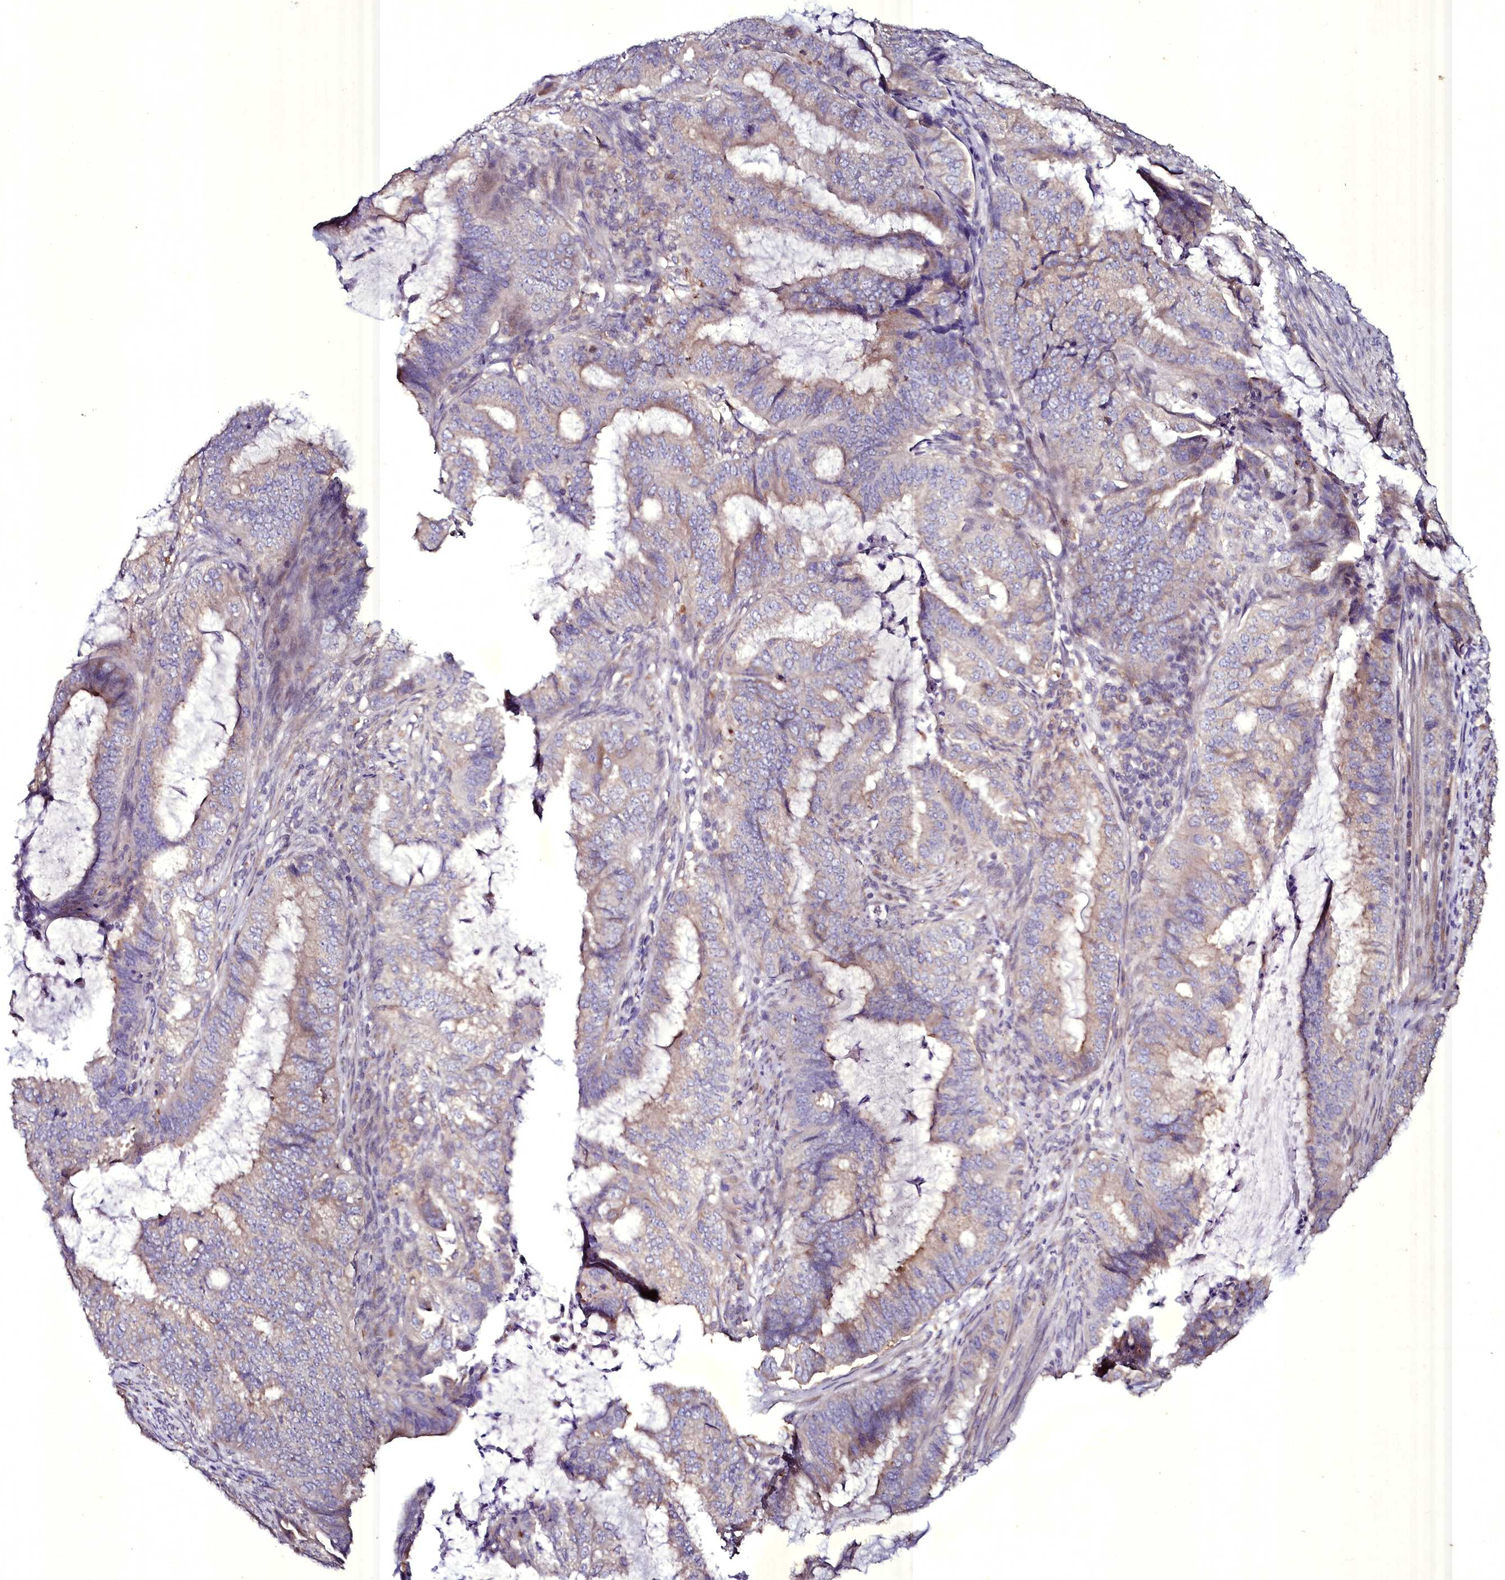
{"staining": {"intensity": "weak", "quantity": "<25%", "location": "cytoplasmic/membranous"}, "tissue": "endometrial cancer", "cell_type": "Tumor cells", "image_type": "cancer", "snomed": [{"axis": "morphology", "description": "Adenocarcinoma, NOS"}, {"axis": "topography", "description": "Endometrium"}], "caption": "Immunohistochemical staining of human endometrial cancer shows no significant positivity in tumor cells.", "gene": "SELENOT", "patient": {"sex": "female", "age": 51}}